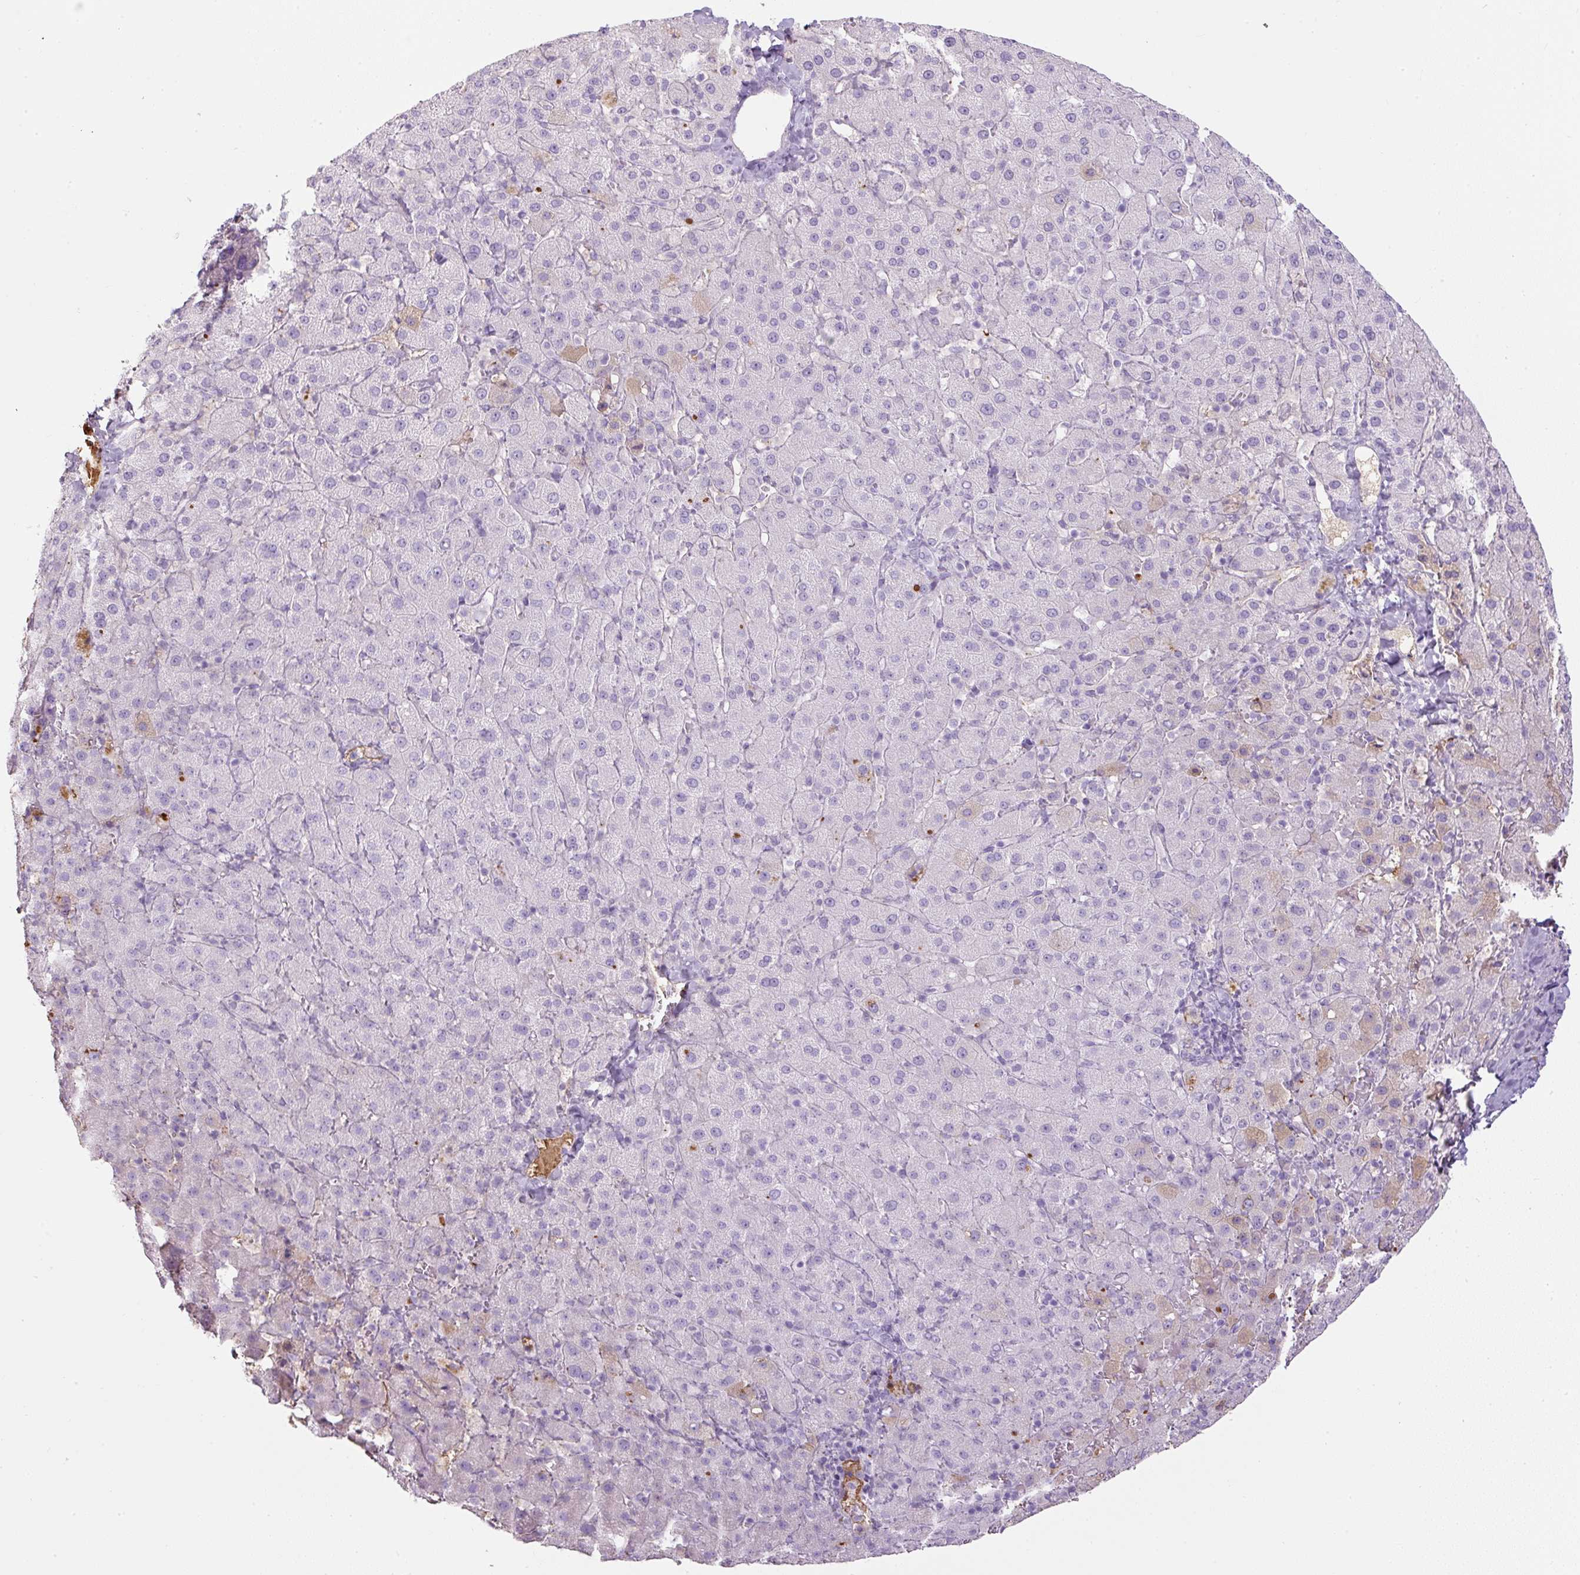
{"staining": {"intensity": "negative", "quantity": "none", "location": "none"}, "tissue": "liver cancer", "cell_type": "Tumor cells", "image_type": "cancer", "snomed": [{"axis": "morphology", "description": "Carcinoma, Hepatocellular, NOS"}, {"axis": "topography", "description": "Liver"}], "caption": "Immunohistochemistry photomicrograph of neoplastic tissue: liver cancer (hepatocellular carcinoma) stained with DAB demonstrates no significant protein expression in tumor cells. Brightfield microscopy of immunohistochemistry stained with DAB (brown) and hematoxylin (blue), captured at high magnification.", "gene": "APOA1", "patient": {"sex": "female", "age": 58}}